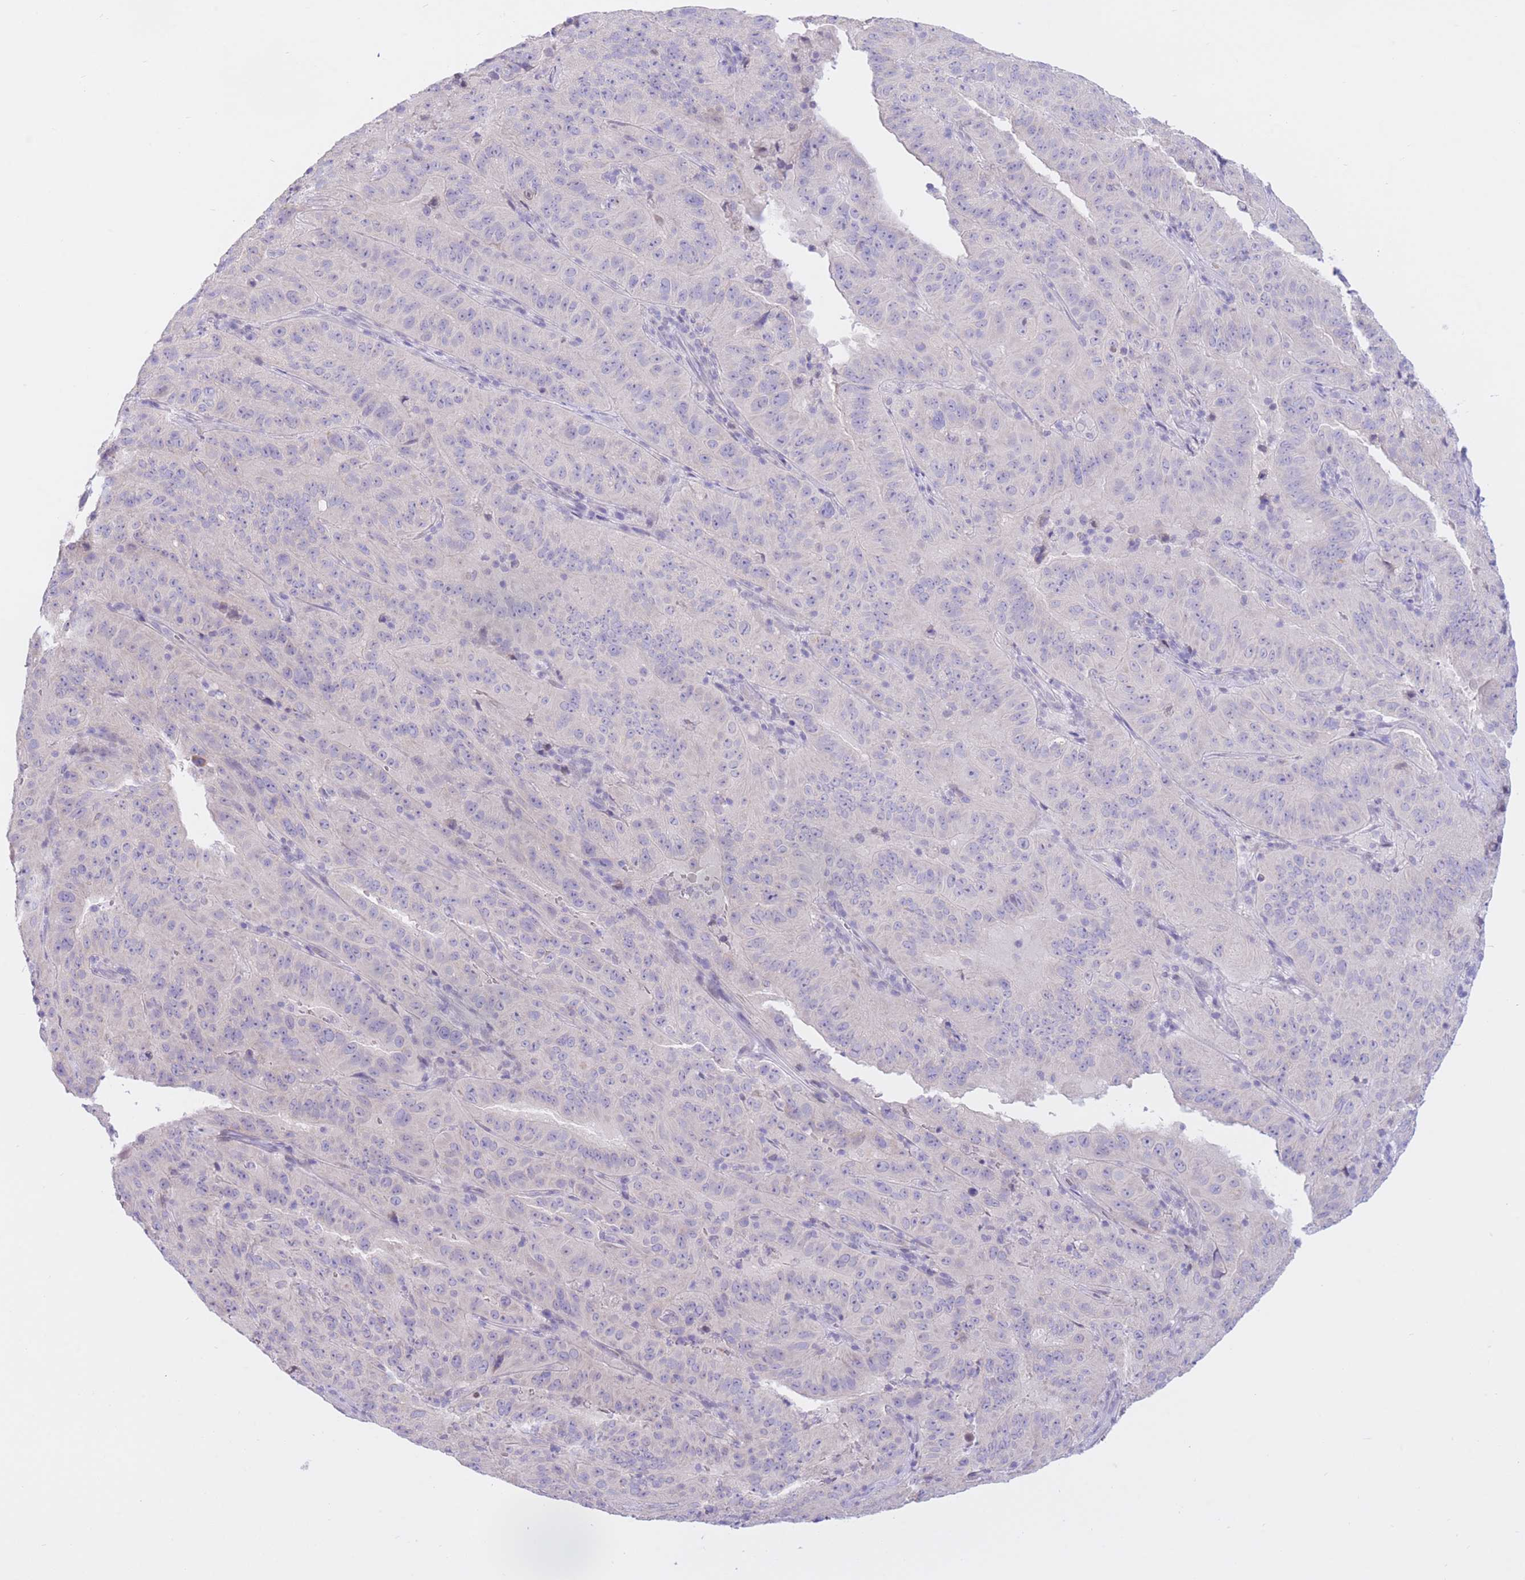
{"staining": {"intensity": "negative", "quantity": "none", "location": "none"}, "tissue": "pancreatic cancer", "cell_type": "Tumor cells", "image_type": "cancer", "snomed": [{"axis": "morphology", "description": "Adenocarcinoma, NOS"}, {"axis": "topography", "description": "Pancreas"}], "caption": "IHC image of human pancreatic cancer (adenocarcinoma) stained for a protein (brown), which displays no expression in tumor cells. (Stains: DAB IHC with hematoxylin counter stain, Microscopy: brightfield microscopy at high magnification).", "gene": "RPL39L", "patient": {"sex": "male", "age": 63}}